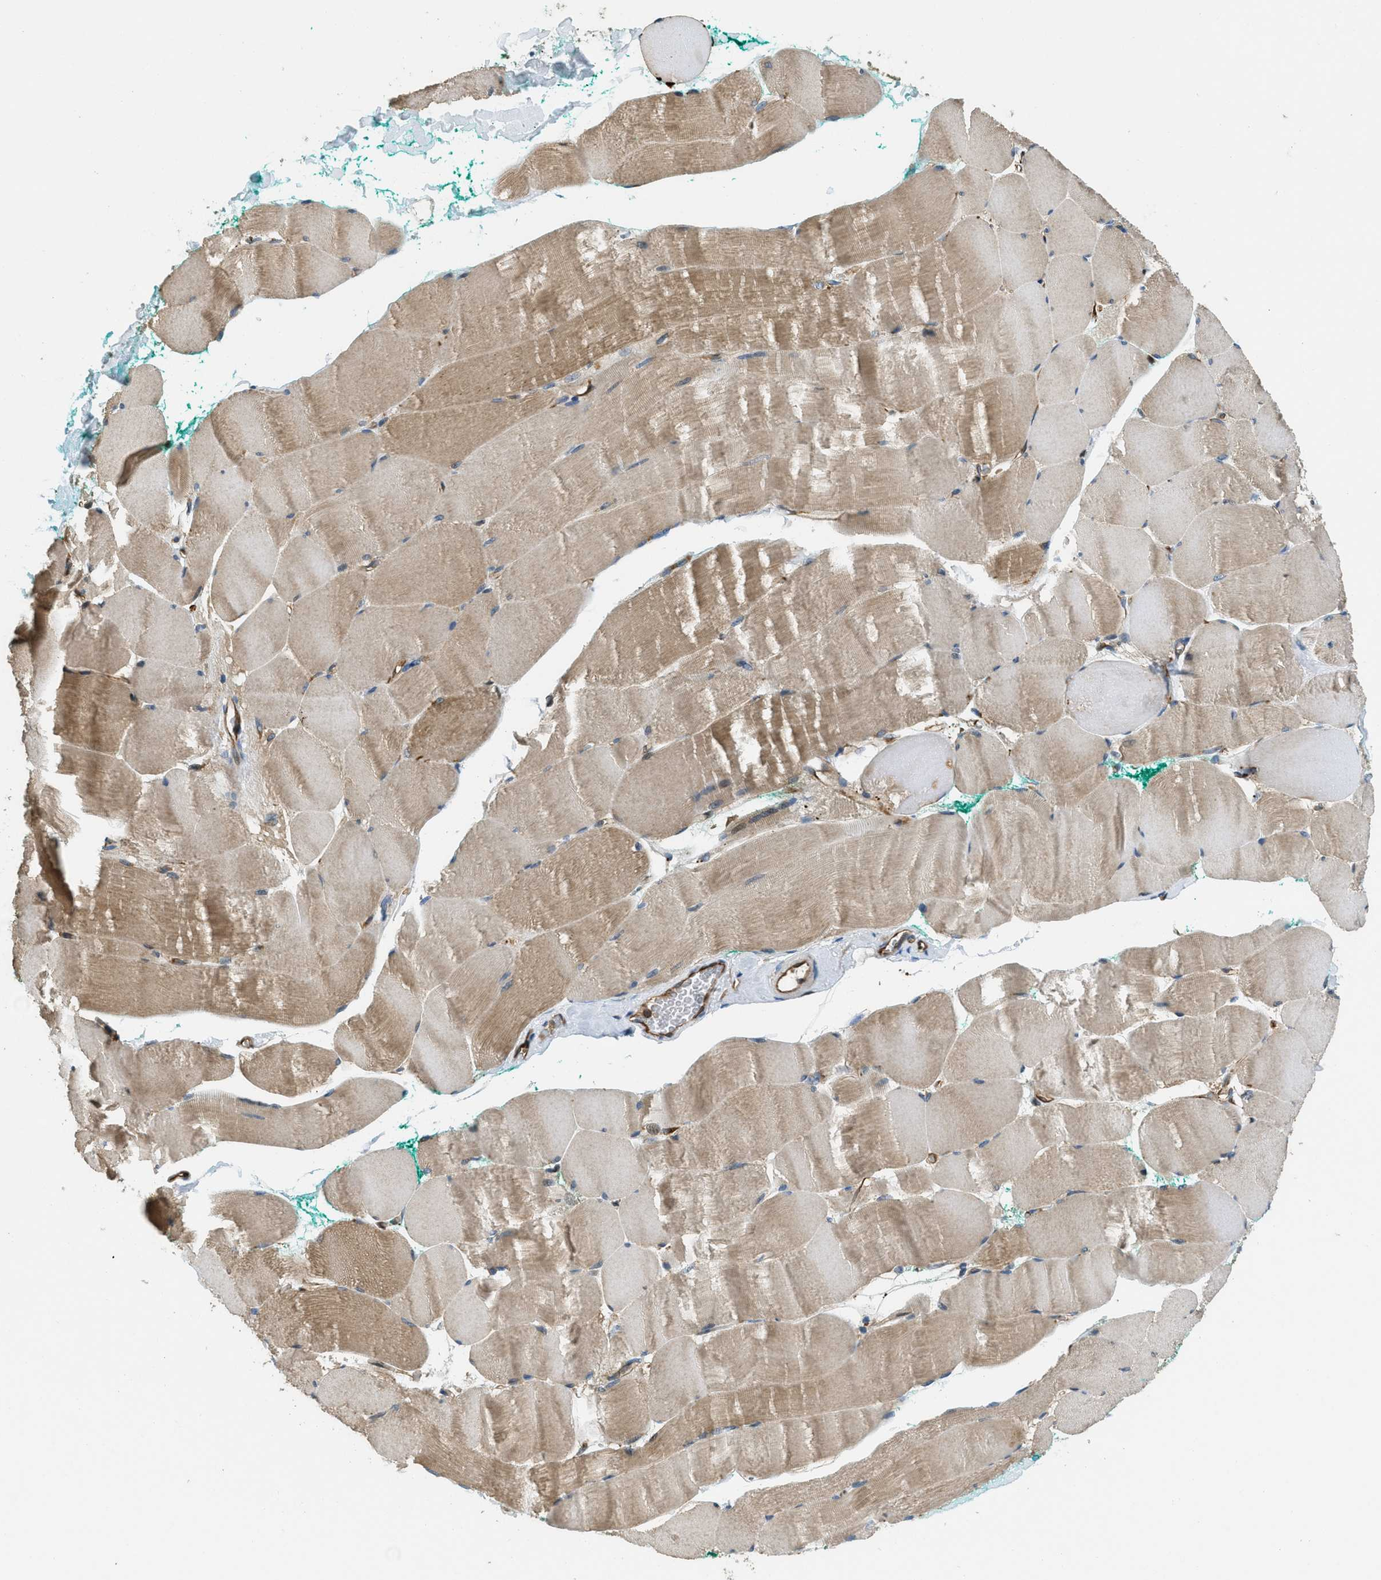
{"staining": {"intensity": "moderate", "quantity": "25%-75%", "location": "cytoplasmic/membranous"}, "tissue": "skeletal muscle", "cell_type": "Myocytes", "image_type": "normal", "snomed": [{"axis": "morphology", "description": "Normal tissue, NOS"}, {"axis": "morphology", "description": "Squamous cell carcinoma, NOS"}, {"axis": "topography", "description": "Skeletal muscle"}], "caption": "IHC of normal human skeletal muscle exhibits medium levels of moderate cytoplasmic/membranous expression in about 25%-75% of myocytes. (Brightfield microscopy of DAB IHC at high magnification).", "gene": "GIMAP8", "patient": {"sex": "male", "age": 51}}